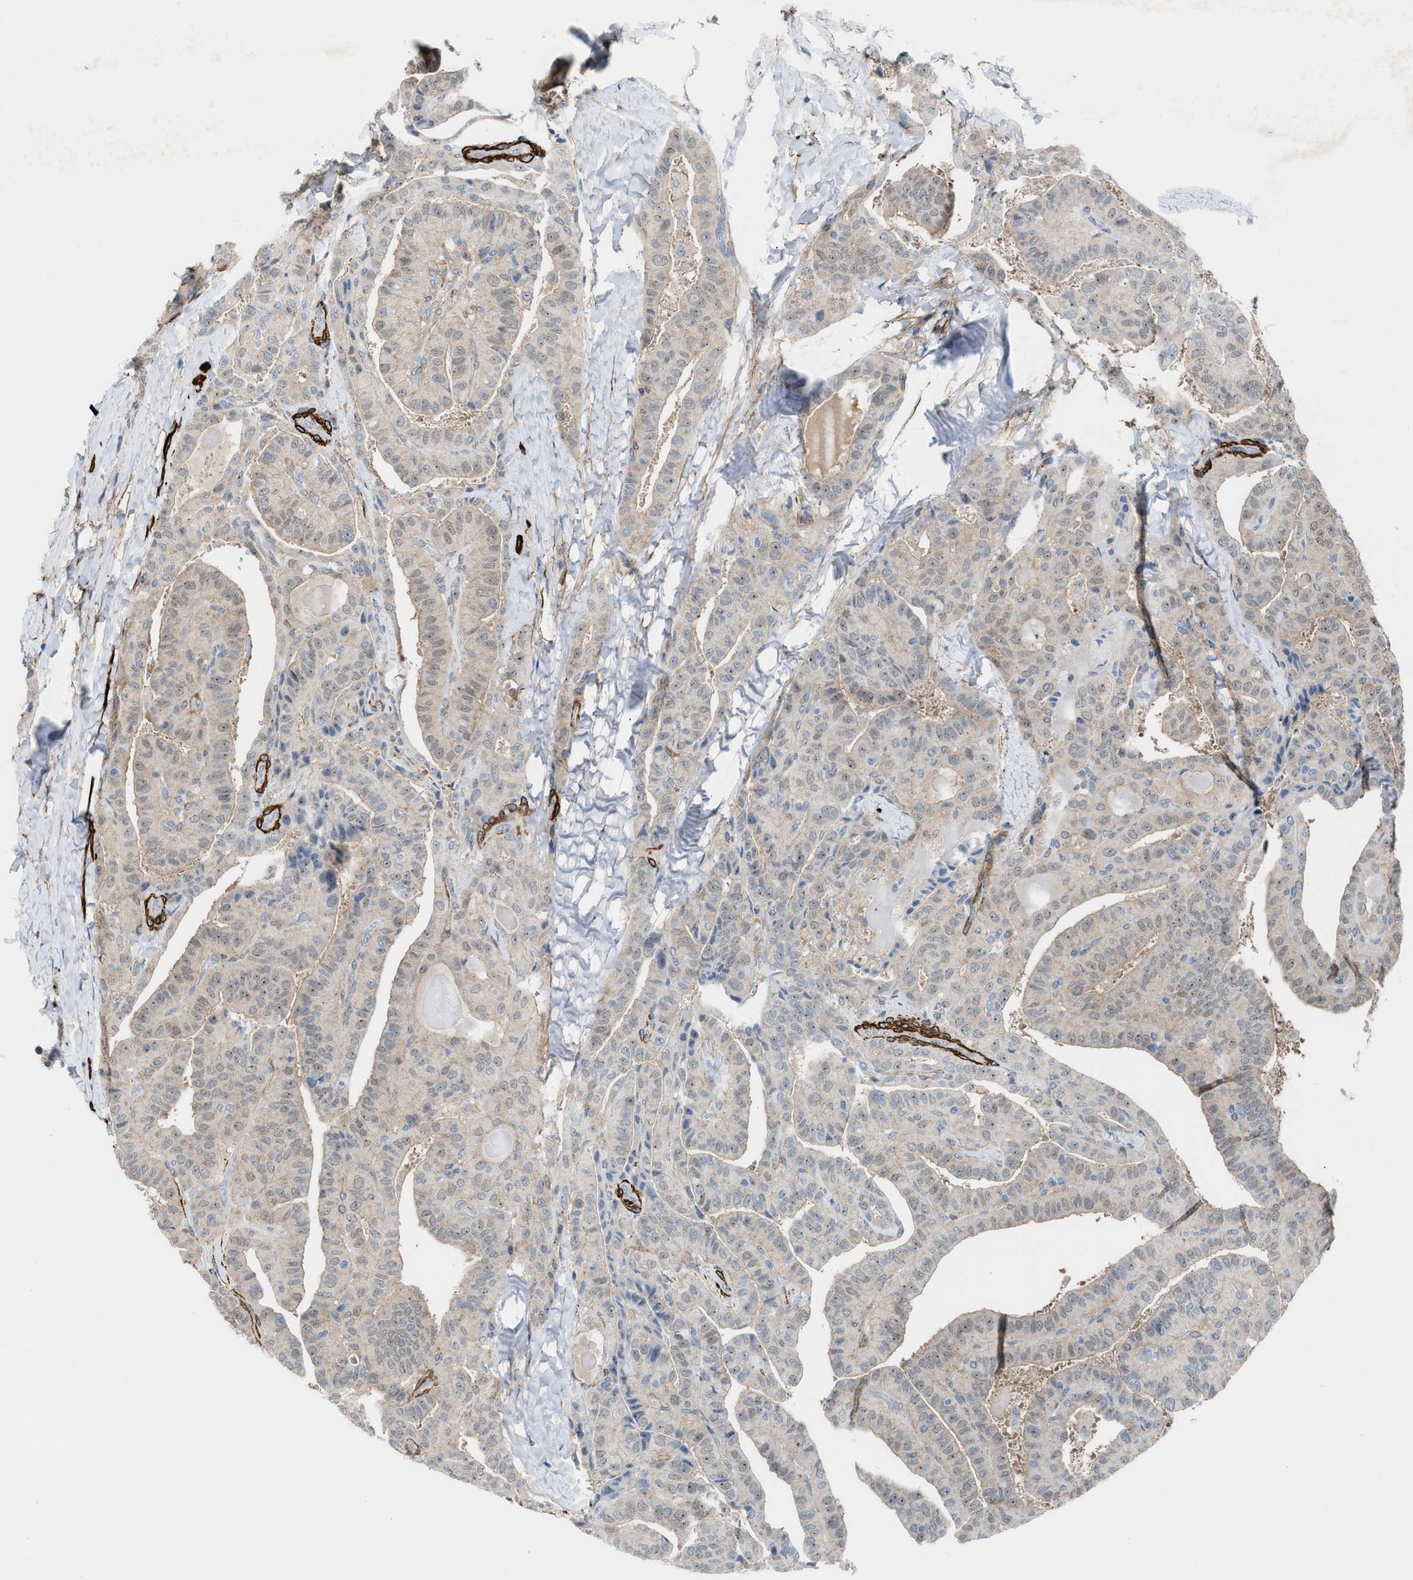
{"staining": {"intensity": "weak", "quantity": "<25%", "location": "nuclear"}, "tissue": "thyroid cancer", "cell_type": "Tumor cells", "image_type": "cancer", "snomed": [{"axis": "morphology", "description": "Papillary adenocarcinoma, NOS"}, {"axis": "topography", "description": "Thyroid gland"}], "caption": "IHC of thyroid cancer shows no expression in tumor cells. (Stains: DAB immunohistochemistry (IHC) with hematoxylin counter stain, Microscopy: brightfield microscopy at high magnification).", "gene": "NQO2", "patient": {"sex": "male", "age": 77}}